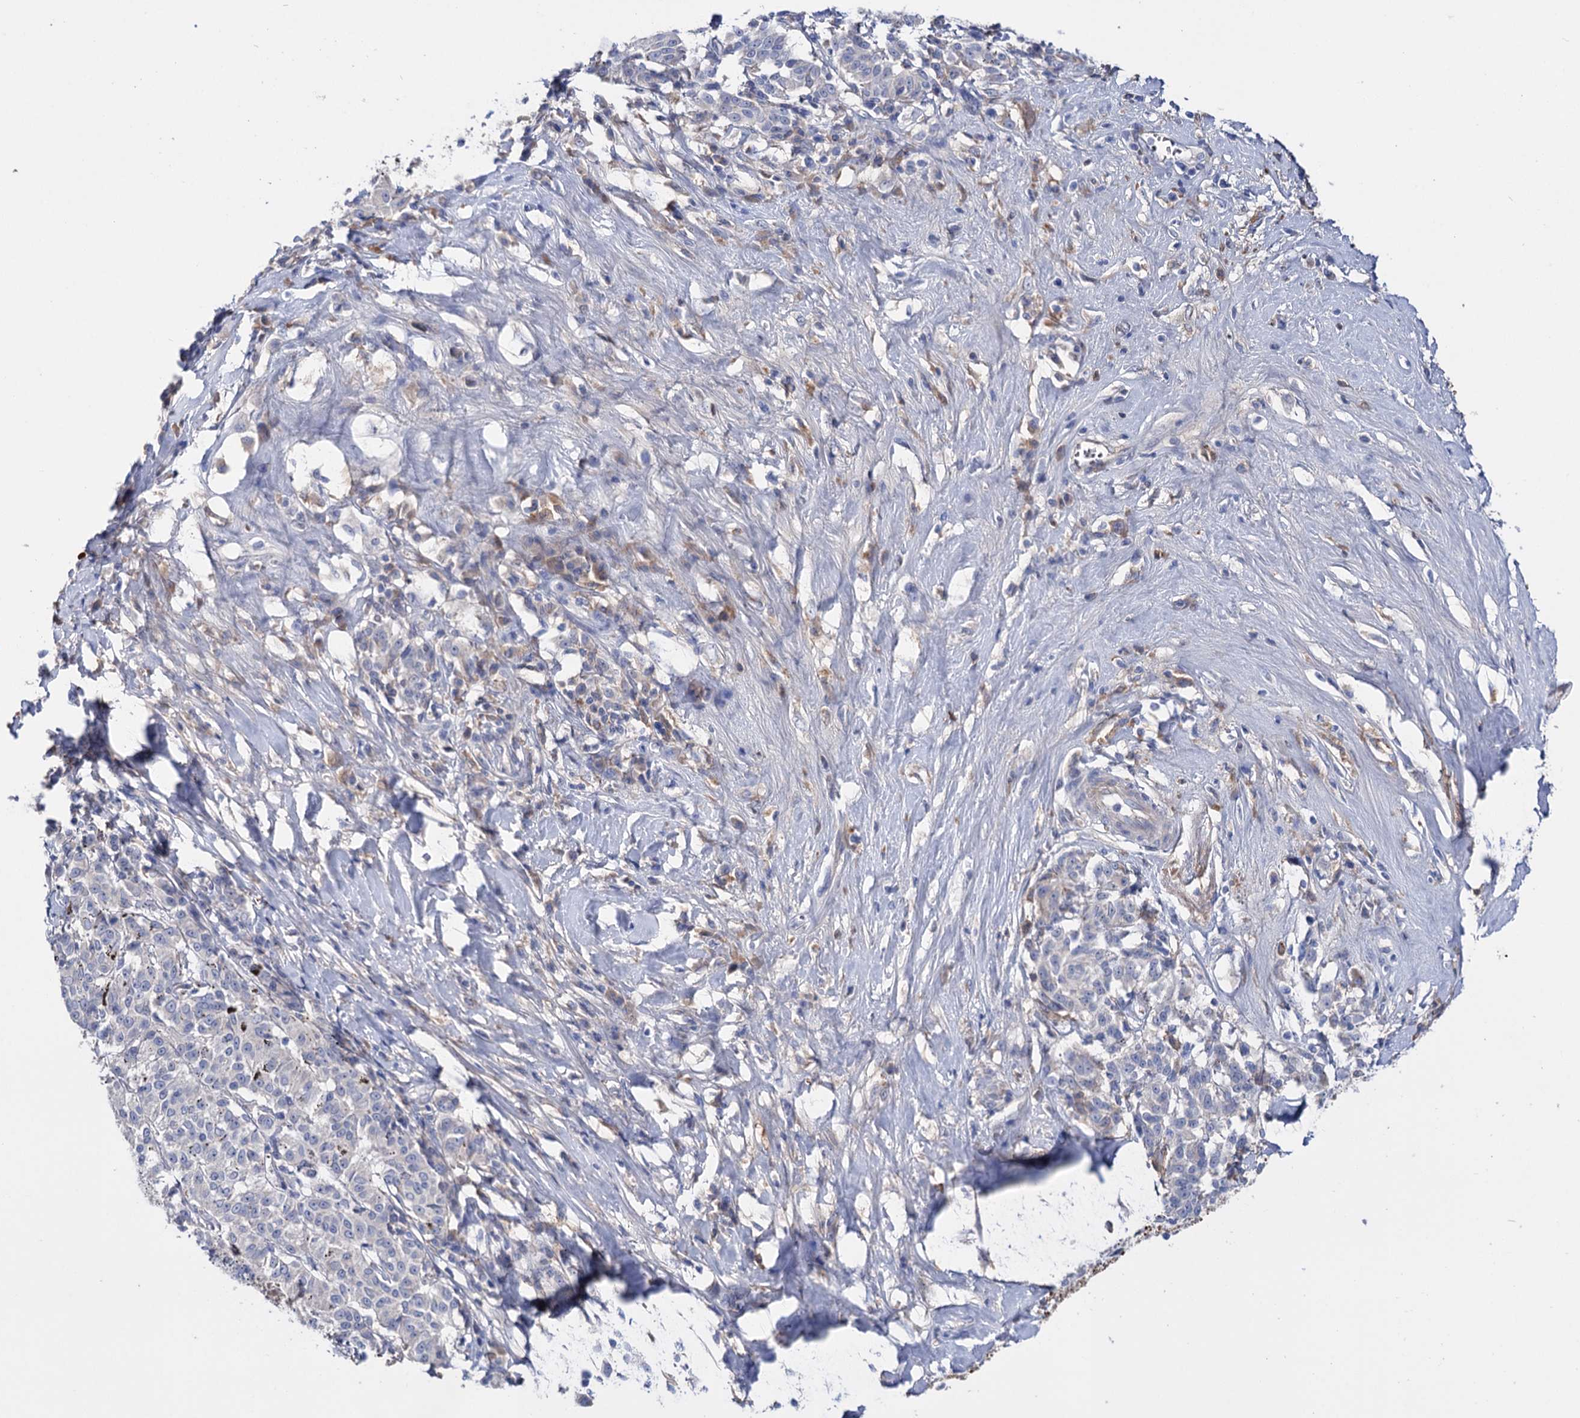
{"staining": {"intensity": "negative", "quantity": "none", "location": "none"}, "tissue": "melanoma", "cell_type": "Tumor cells", "image_type": "cancer", "snomed": [{"axis": "morphology", "description": "Malignant melanoma, NOS"}, {"axis": "topography", "description": "Skin"}], "caption": "IHC micrograph of human melanoma stained for a protein (brown), which shows no expression in tumor cells.", "gene": "PPP1R32", "patient": {"sex": "female", "age": 72}}